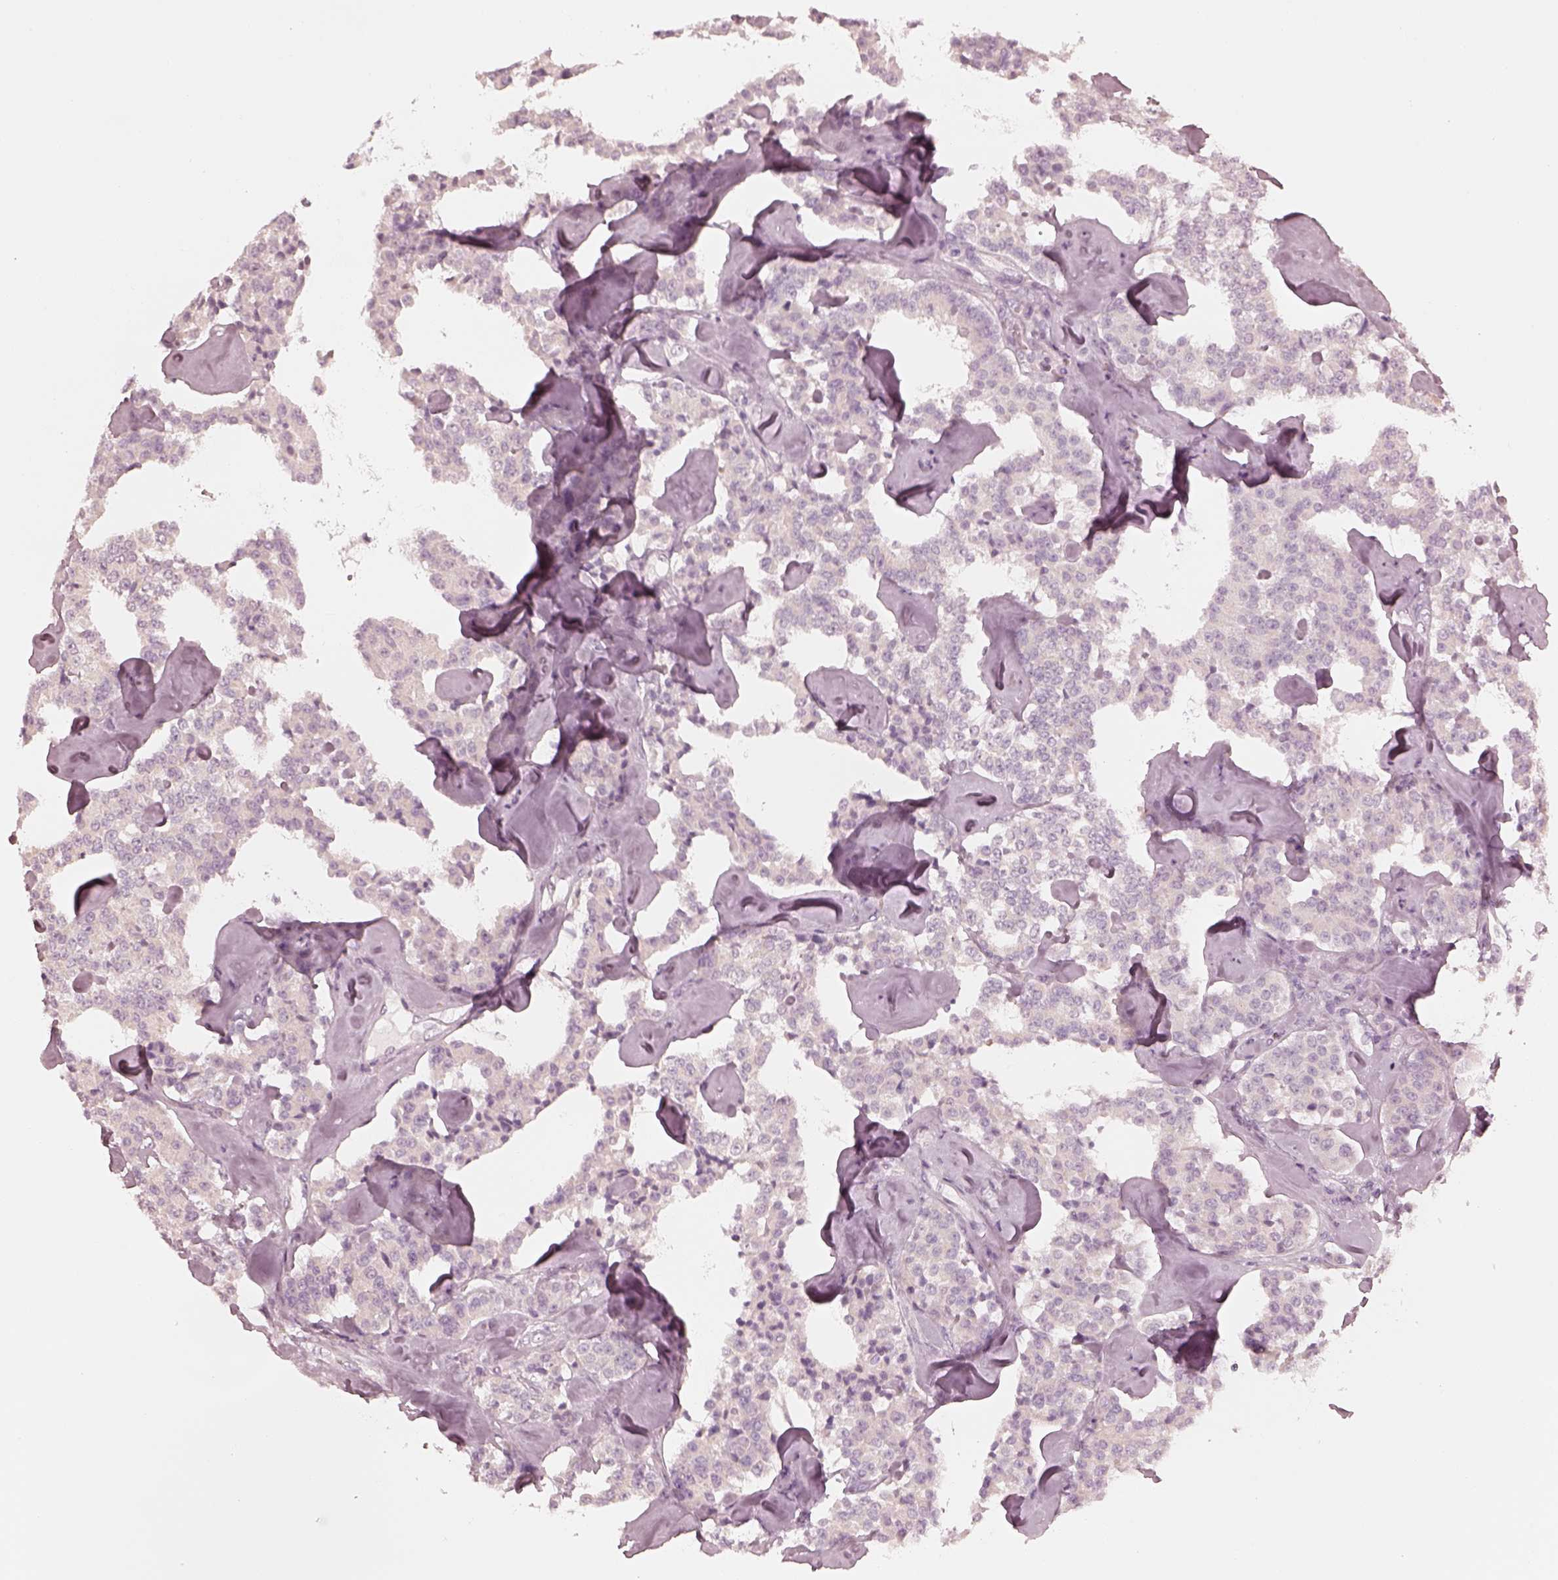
{"staining": {"intensity": "negative", "quantity": "none", "location": "none"}, "tissue": "carcinoid", "cell_type": "Tumor cells", "image_type": "cancer", "snomed": [{"axis": "morphology", "description": "Carcinoid, malignant, NOS"}, {"axis": "topography", "description": "Pancreas"}], "caption": "Human carcinoid stained for a protein using IHC displays no staining in tumor cells.", "gene": "CALR3", "patient": {"sex": "male", "age": 41}}